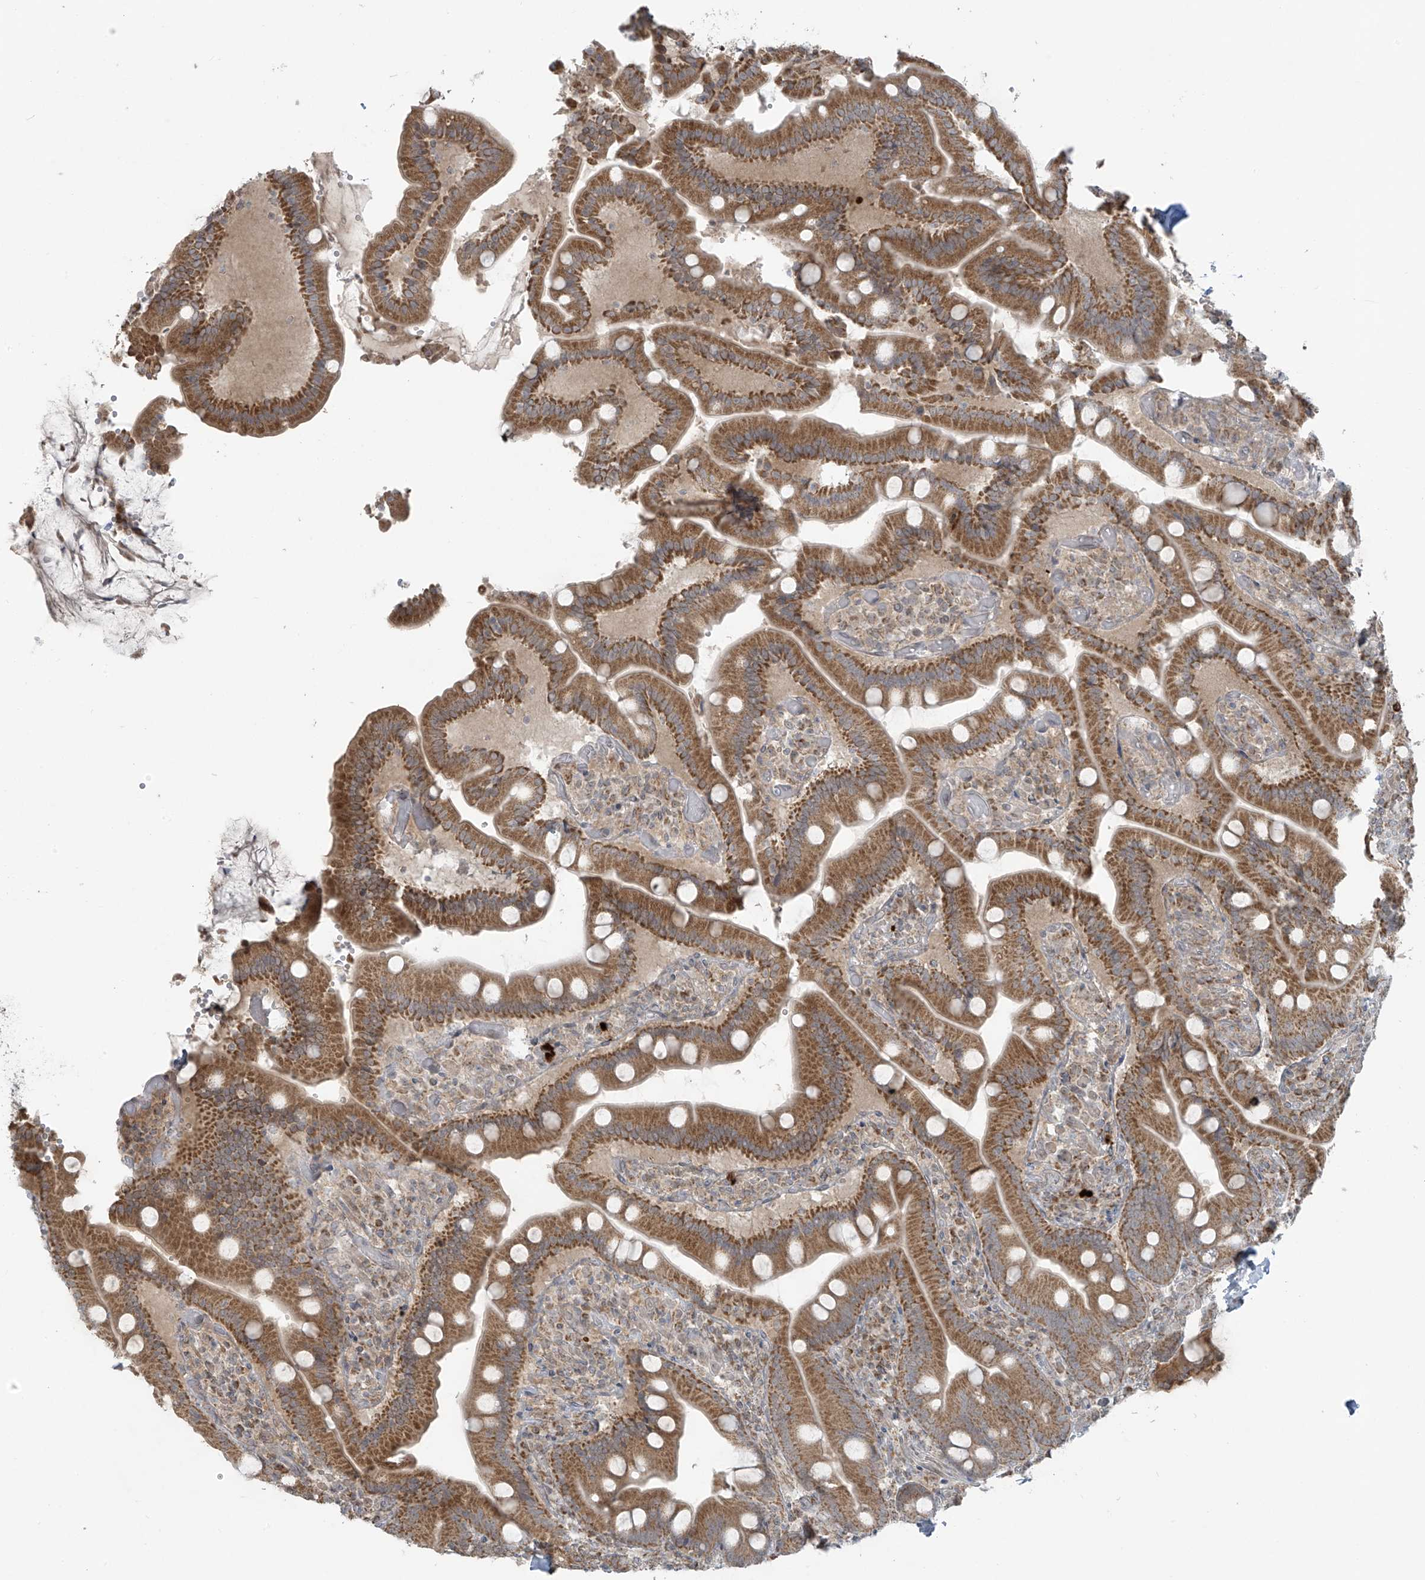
{"staining": {"intensity": "moderate", "quantity": ">75%", "location": "cytoplasmic/membranous"}, "tissue": "duodenum", "cell_type": "Glandular cells", "image_type": "normal", "snomed": [{"axis": "morphology", "description": "Normal tissue, NOS"}, {"axis": "topography", "description": "Duodenum"}], "caption": "Brown immunohistochemical staining in normal human duodenum shows moderate cytoplasmic/membranous expression in about >75% of glandular cells.", "gene": "HDDC2", "patient": {"sex": "female", "age": 62}}